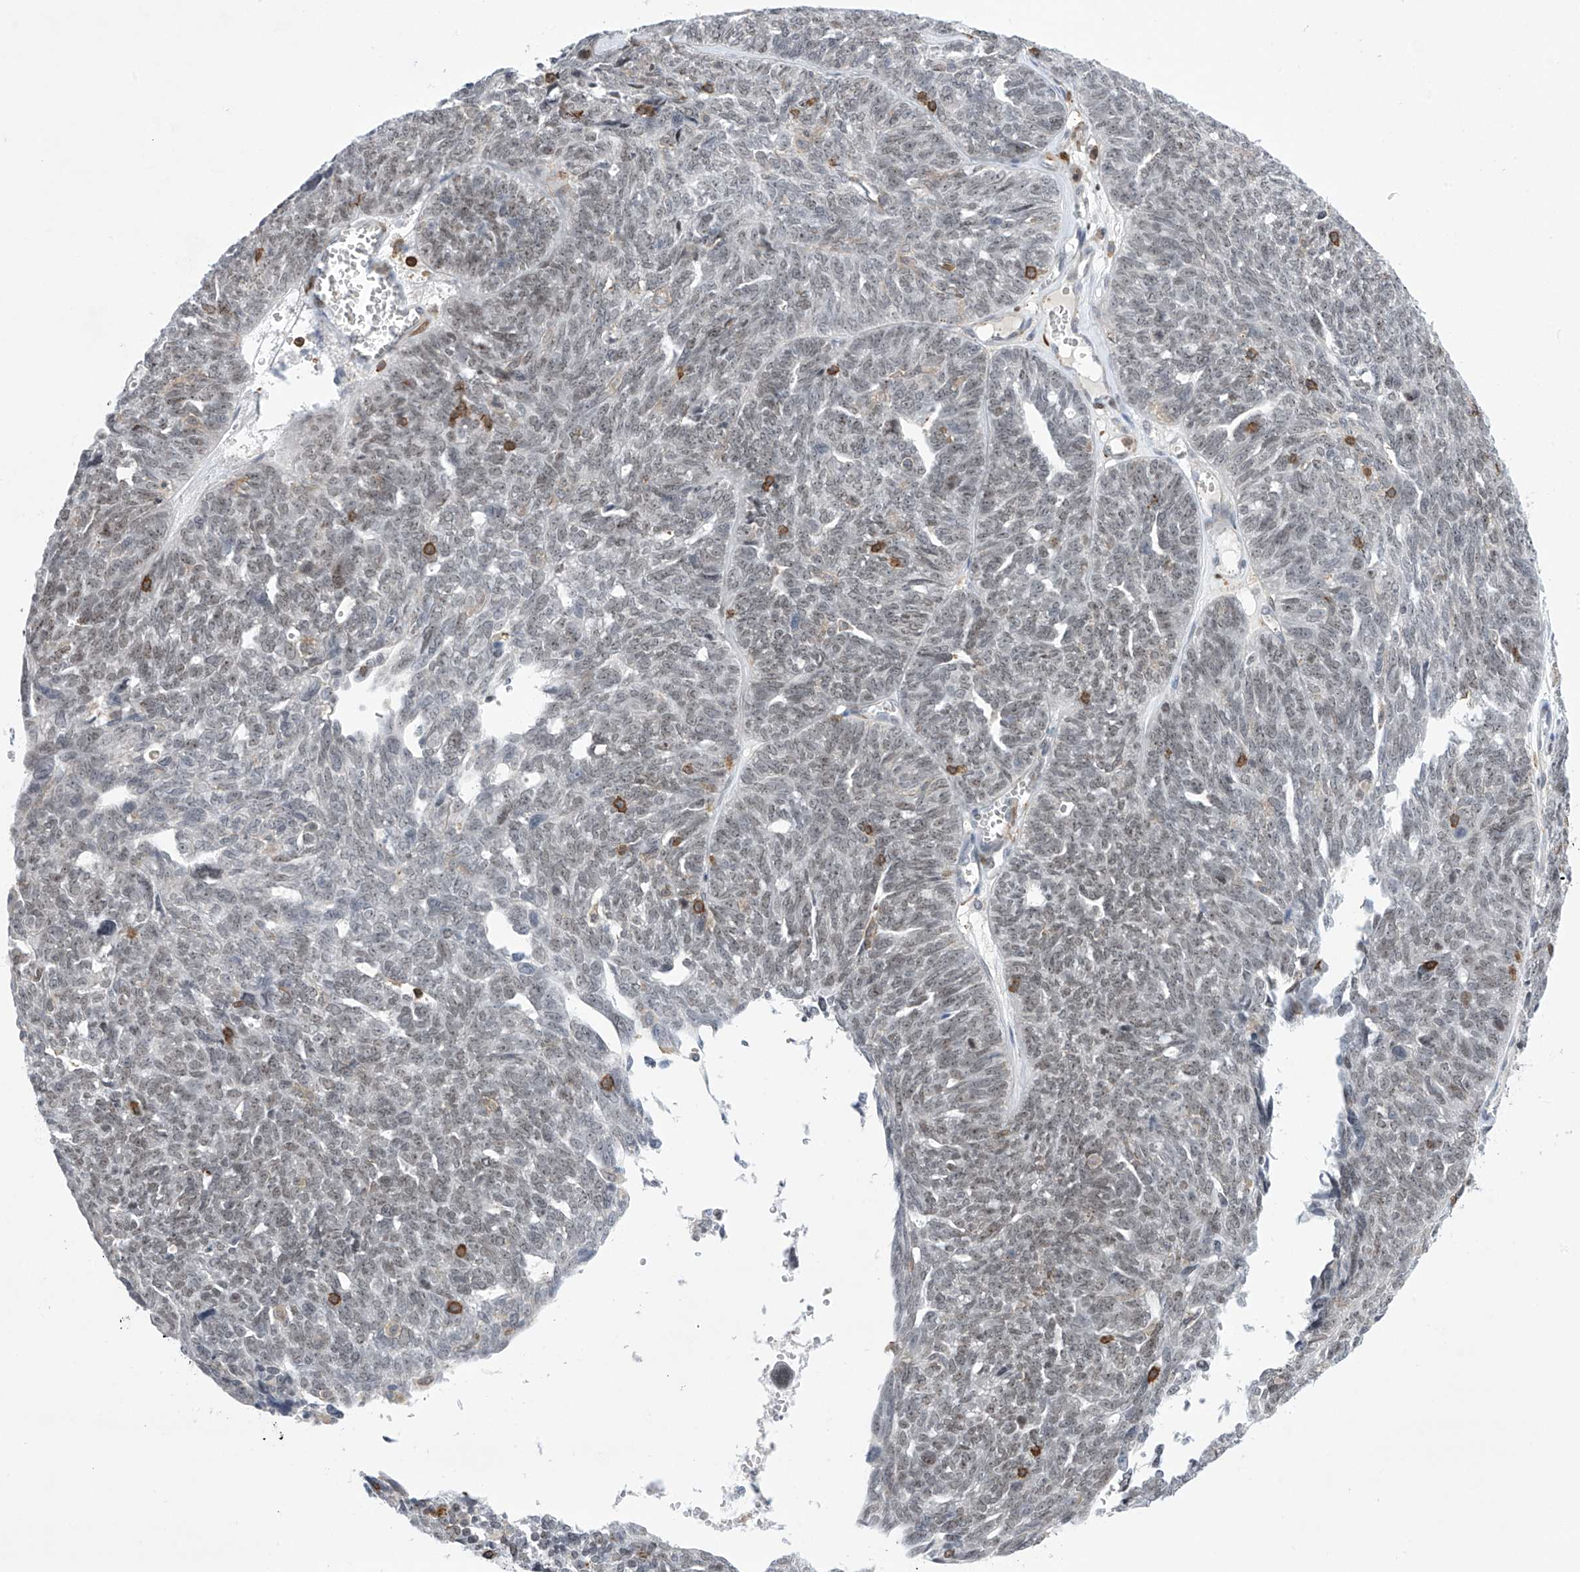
{"staining": {"intensity": "weak", "quantity": "25%-75%", "location": "nuclear"}, "tissue": "ovarian cancer", "cell_type": "Tumor cells", "image_type": "cancer", "snomed": [{"axis": "morphology", "description": "Cystadenocarcinoma, serous, NOS"}, {"axis": "topography", "description": "Ovary"}], "caption": "A photomicrograph showing weak nuclear positivity in approximately 25%-75% of tumor cells in ovarian cancer, as visualized by brown immunohistochemical staining.", "gene": "MSL3", "patient": {"sex": "female", "age": 79}}